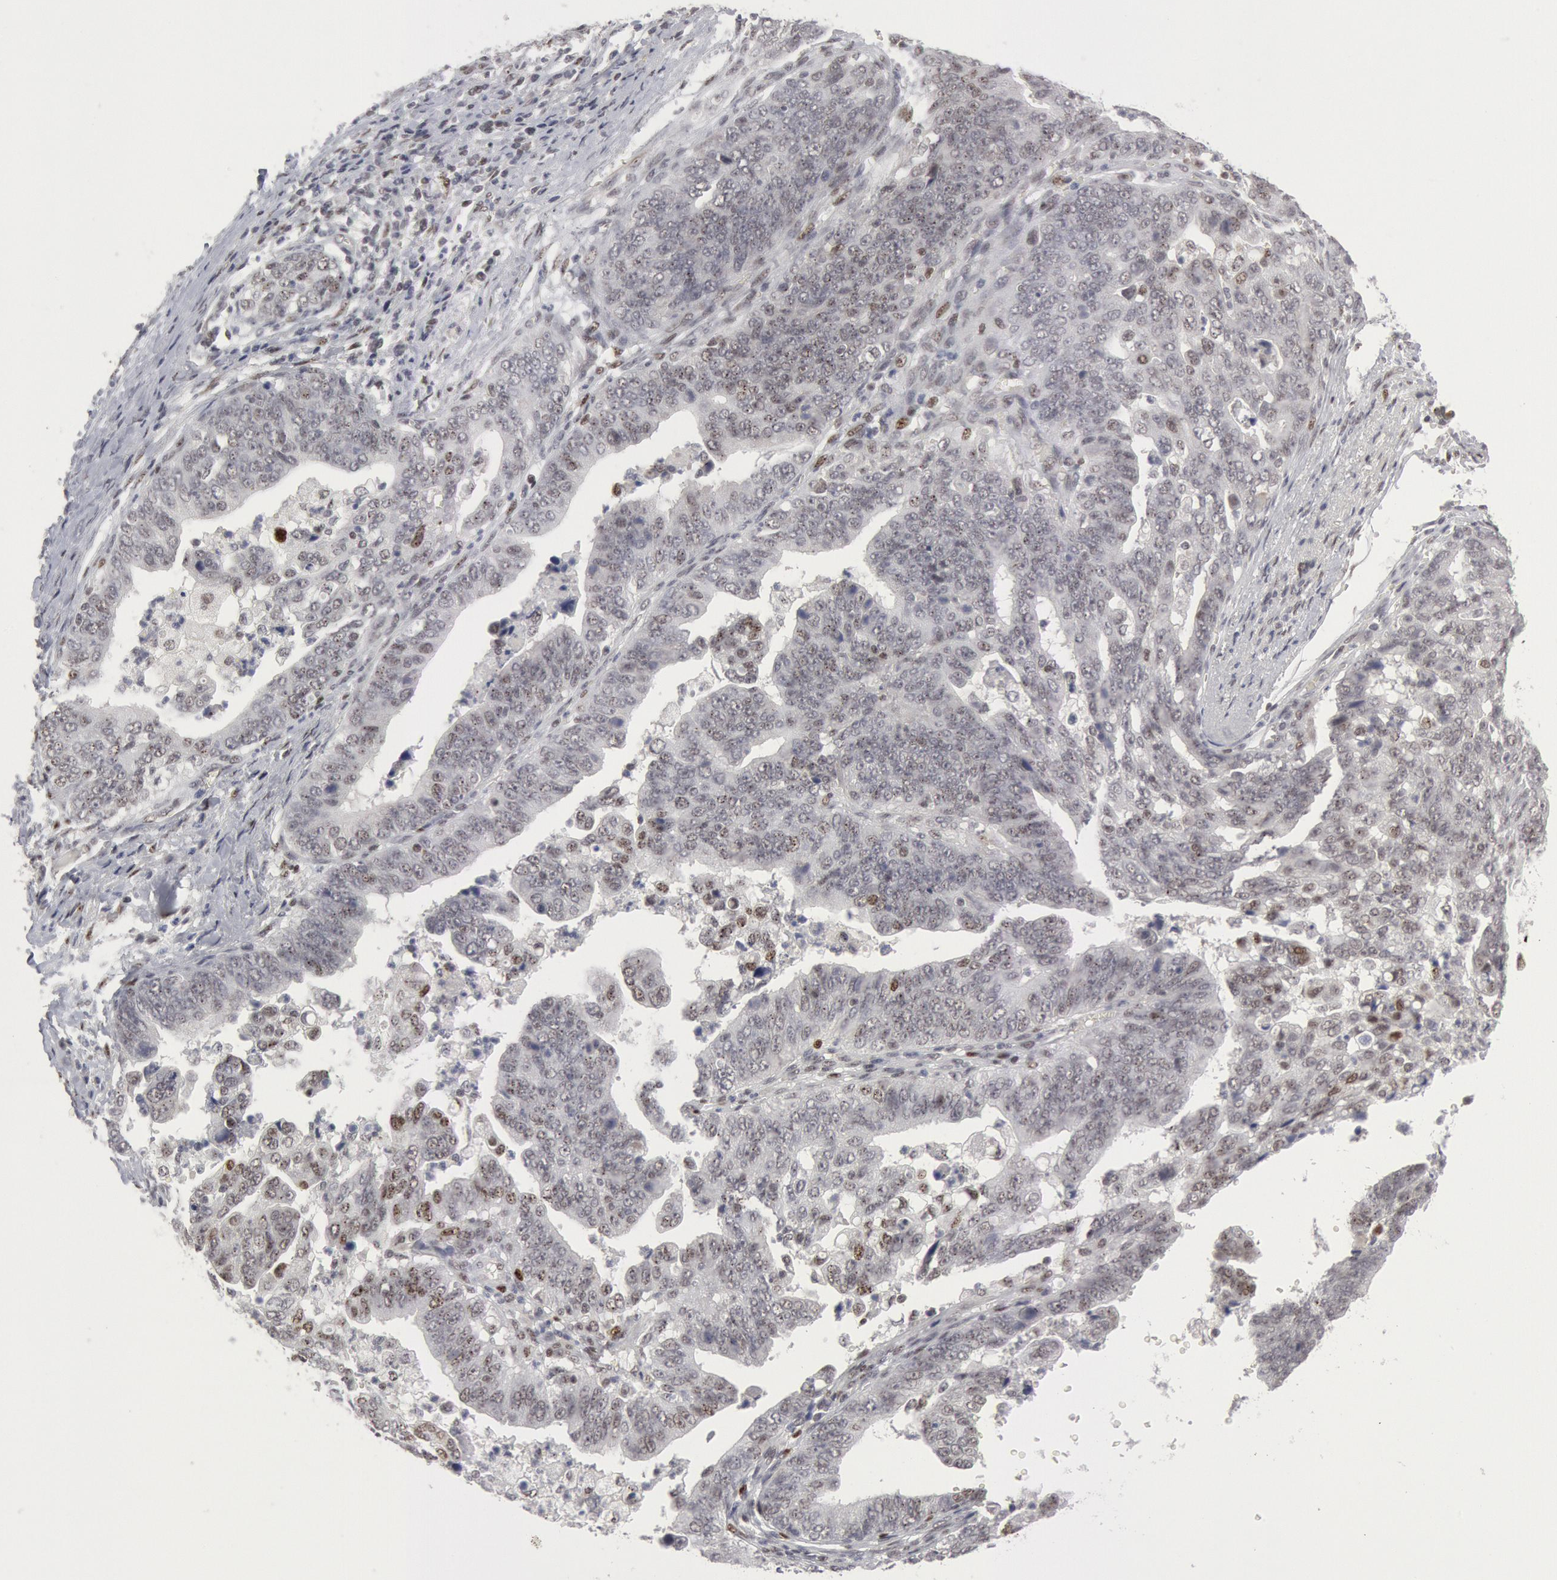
{"staining": {"intensity": "weak", "quantity": "<25%", "location": "nuclear"}, "tissue": "stomach cancer", "cell_type": "Tumor cells", "image_type": "cancer", "snomed": [{"axis": "morphology", "description": "Adenocarcinoma, NOS"}, {"axis": "topography", "description": "Stomach, upper"}], "caption": "A photomicrograph of stomach adenocarcinoma stained for a protein reveals no brown staining in tumor cells.", "gene": "FOXO1", "patient": {"sex": "female", "age": 50}}